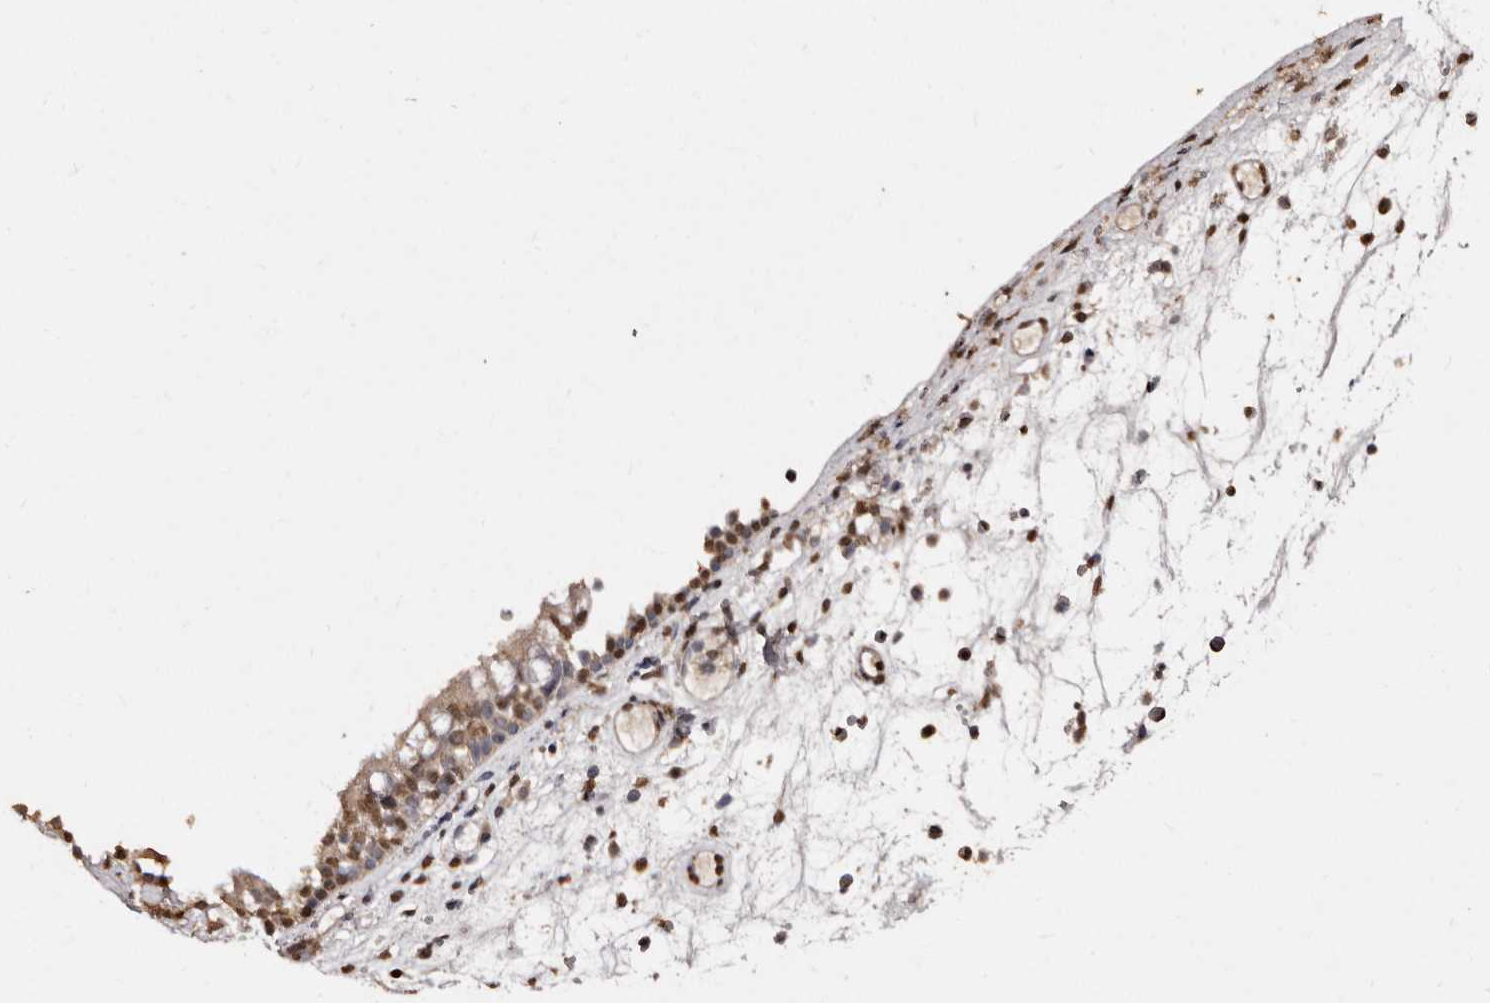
{"staining": {"intensity": "moderate", "quantity": "25%-75%", "location": "cytoplasmic/membranous,nuclear"}, "tissue": "nasopharynx", "cell_type": "Respiratory epithelial cells", "image_type": "normal", "snomed": [{"axis": "morphology", "description": "Normal tissue, NOS"}, {"axis": "morphology", "description": "Inflammation, NOS"}, {"axis": "morphology", "description": "Malignant melanoma, Metastatic site"}, {"axis": "topography", "description": "Nasopharynx"}], "caption": "Moderate cytoplasmic/membranous,nuclear expression for a protein is identified in approximately 25%-75% of respiratory epithelial cells of benign nasopharynx using immunohistochemistry.", "gene": "ERBB4", "patient": {"sex": "male", "age": 70}}